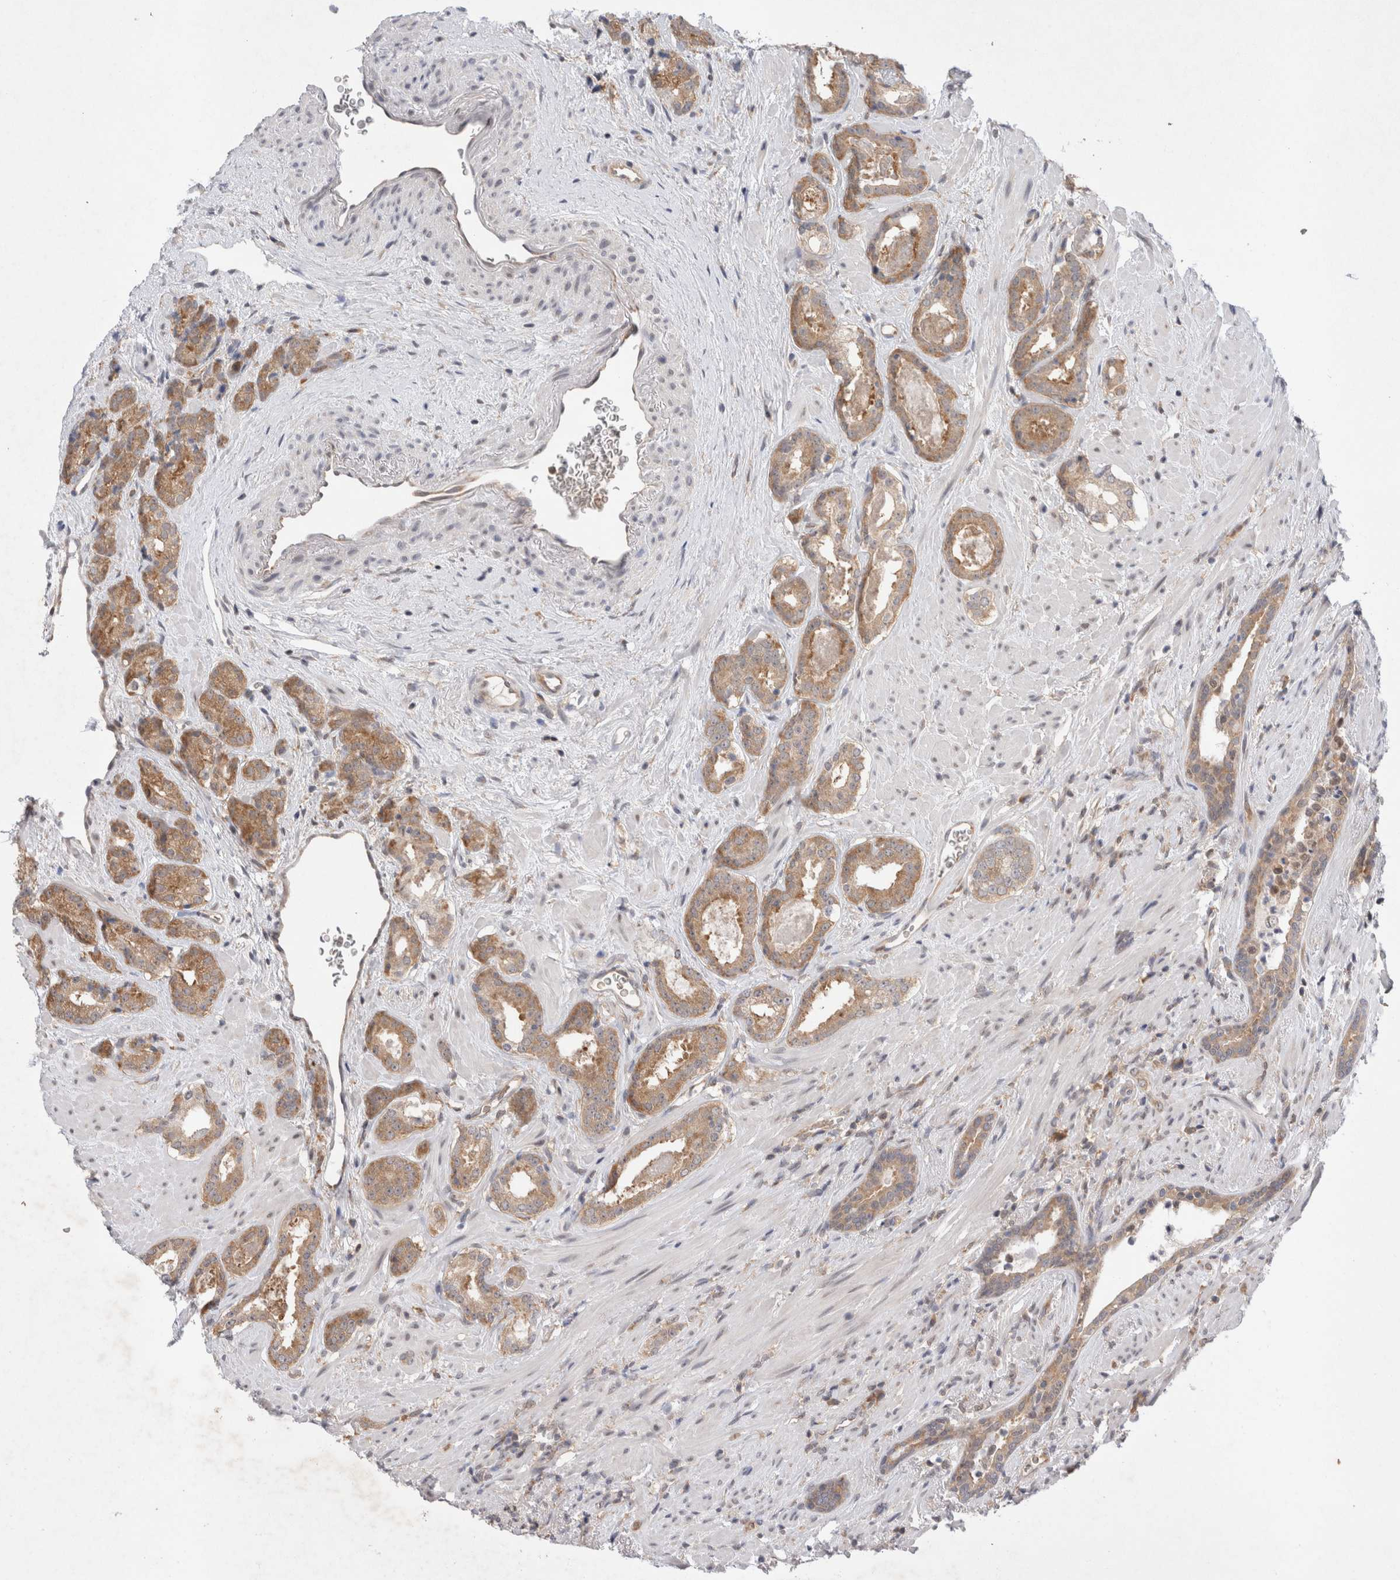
{"staining": {"intensity": "moderate", "quantity": ">75%", "location": "cytoplasmic/membranous"}, "tissue": "prostate cancer", "cell_type": "Tumor cells", "image_type": "cancer", "snomed": [{"axis": "morphology", "description": "Adenocarcinoma, High grade"}, {"axis": "topography", "description": "Prostate"}], "caption": "Immunohistochemistry (IHC) histopathology image of neoplastic tissue: human high-grade adenocarcinoma (prostate) stained using immunohistochemistry exhibits medium levels of moderate protein expression localized specifically in the cytoplasmic/membranous of tumor cells, appearing as a cytoplasmic/membranous brown color.", "gene": "EIF3E", "patient": {"sex": "male", "age": 71}}